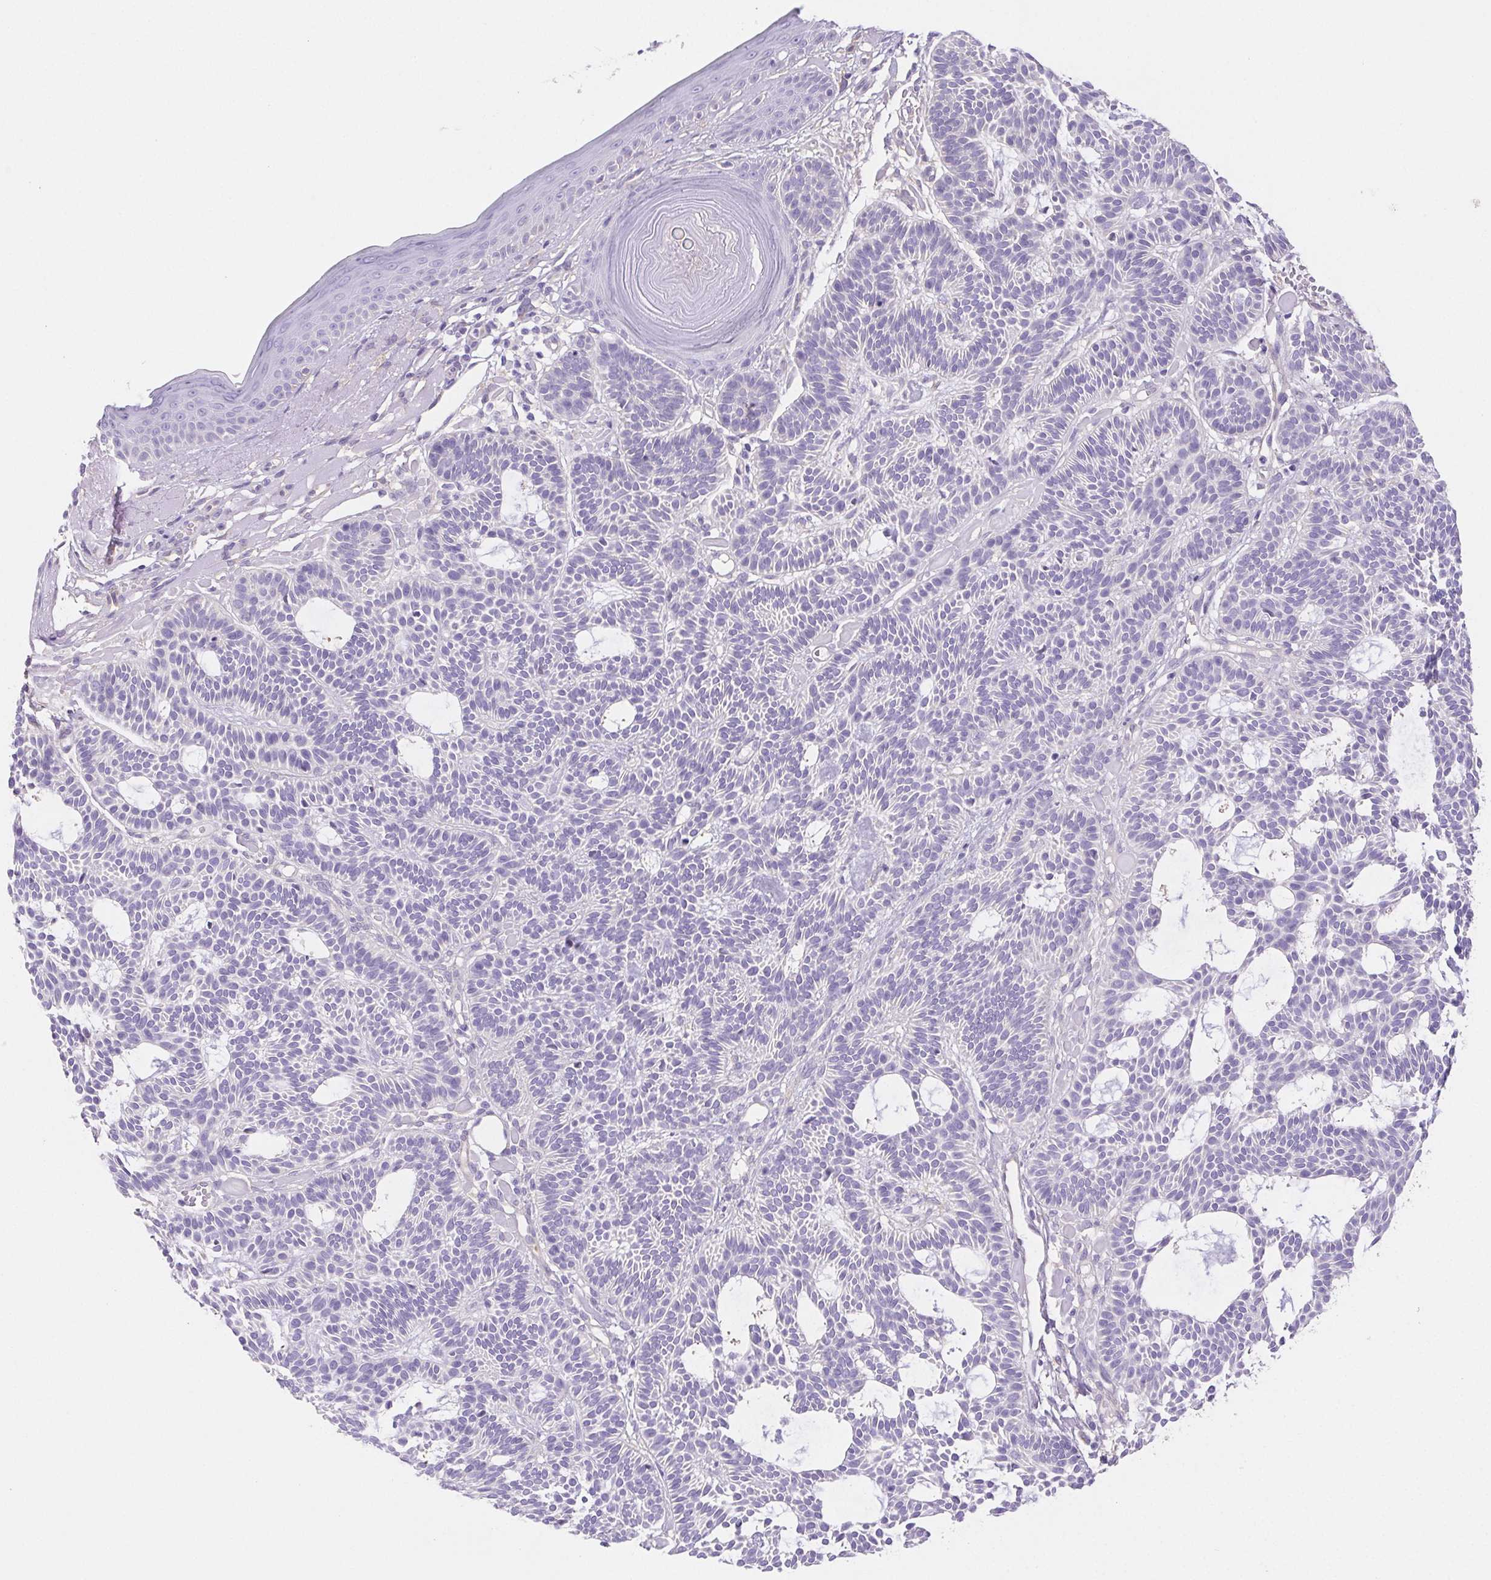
{"staining": {"intensity": "negative", "quantity": "none", "location": "none"}, "tissue": "skin cancer", "cell_type": "Tumor cells", "image_type": "cancer", "snomed": [{"axis": "morphology", "description": "Basal cell carcinoma"}, {"axis": "topography", "description": "Skin"}], "caption": "An immunohistochemistry (IHC) micrograph of skin cancer (basal cell carcinoma) is shown. There is no staining in tumor cells of skin cancer (basal cell carcinoma). (DAB immunohistochemistry (IHC), high magnification).", "gene": "PNLIP", "patient": {"sex": "male", "age": 85}}